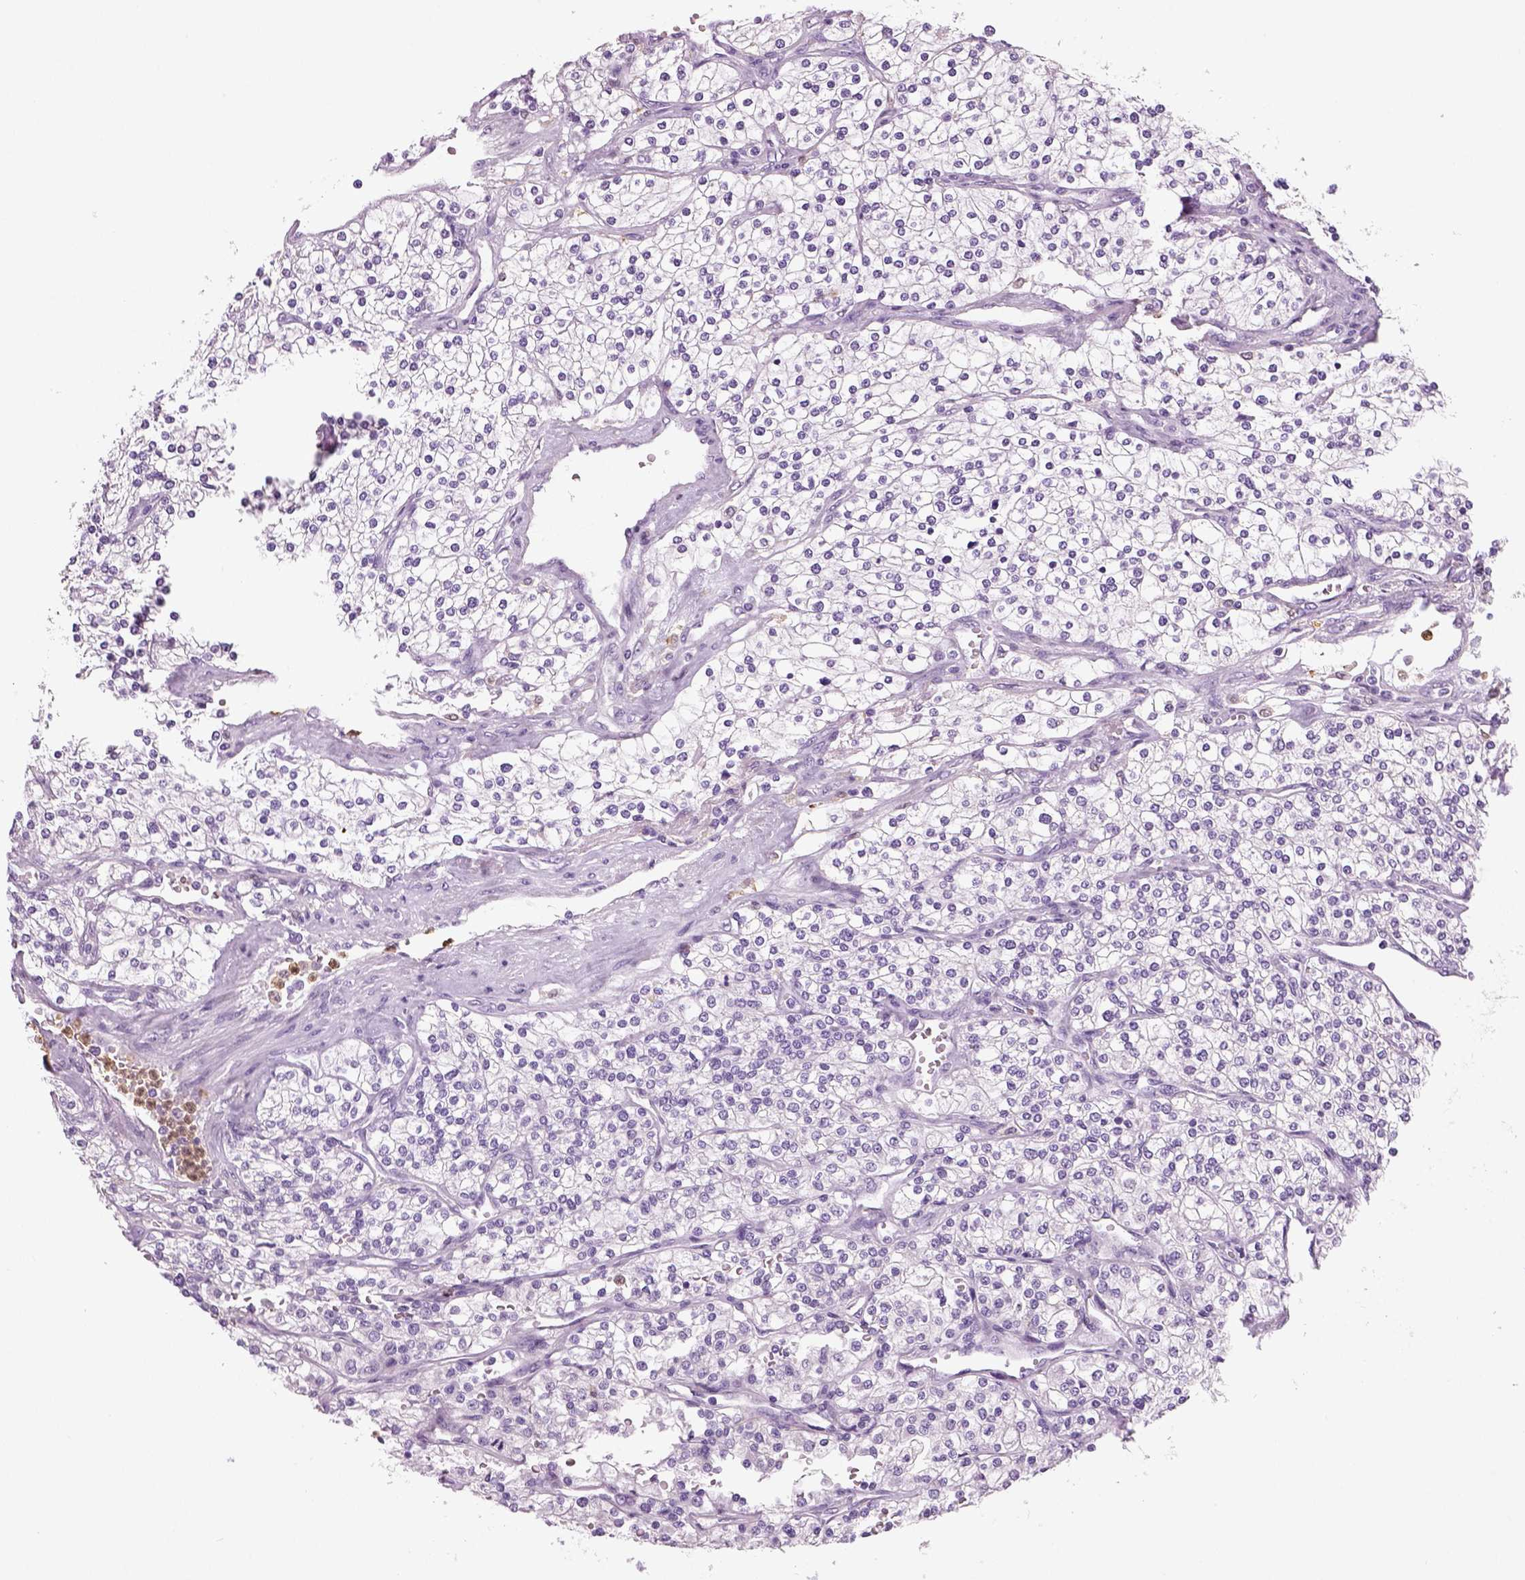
{"staining": {"intensity": "negative", "quantity": "none", "location": "none"}, "tissue": "renal cancer", "cell_type": "Tumor cells", "image_type": "cancer", "snomed": [{"axis": "morphology", "description": "Adenocarcinoma, NOS"}, {"axis": "topography", "description": "Kidney"}], "caption": "This is an immunohistochemistry (IHC) image of human renal cancer. There is no expression in tumor cells.", "gene": "NECAB2", "patient": {"sex": "male", "age": 80}}